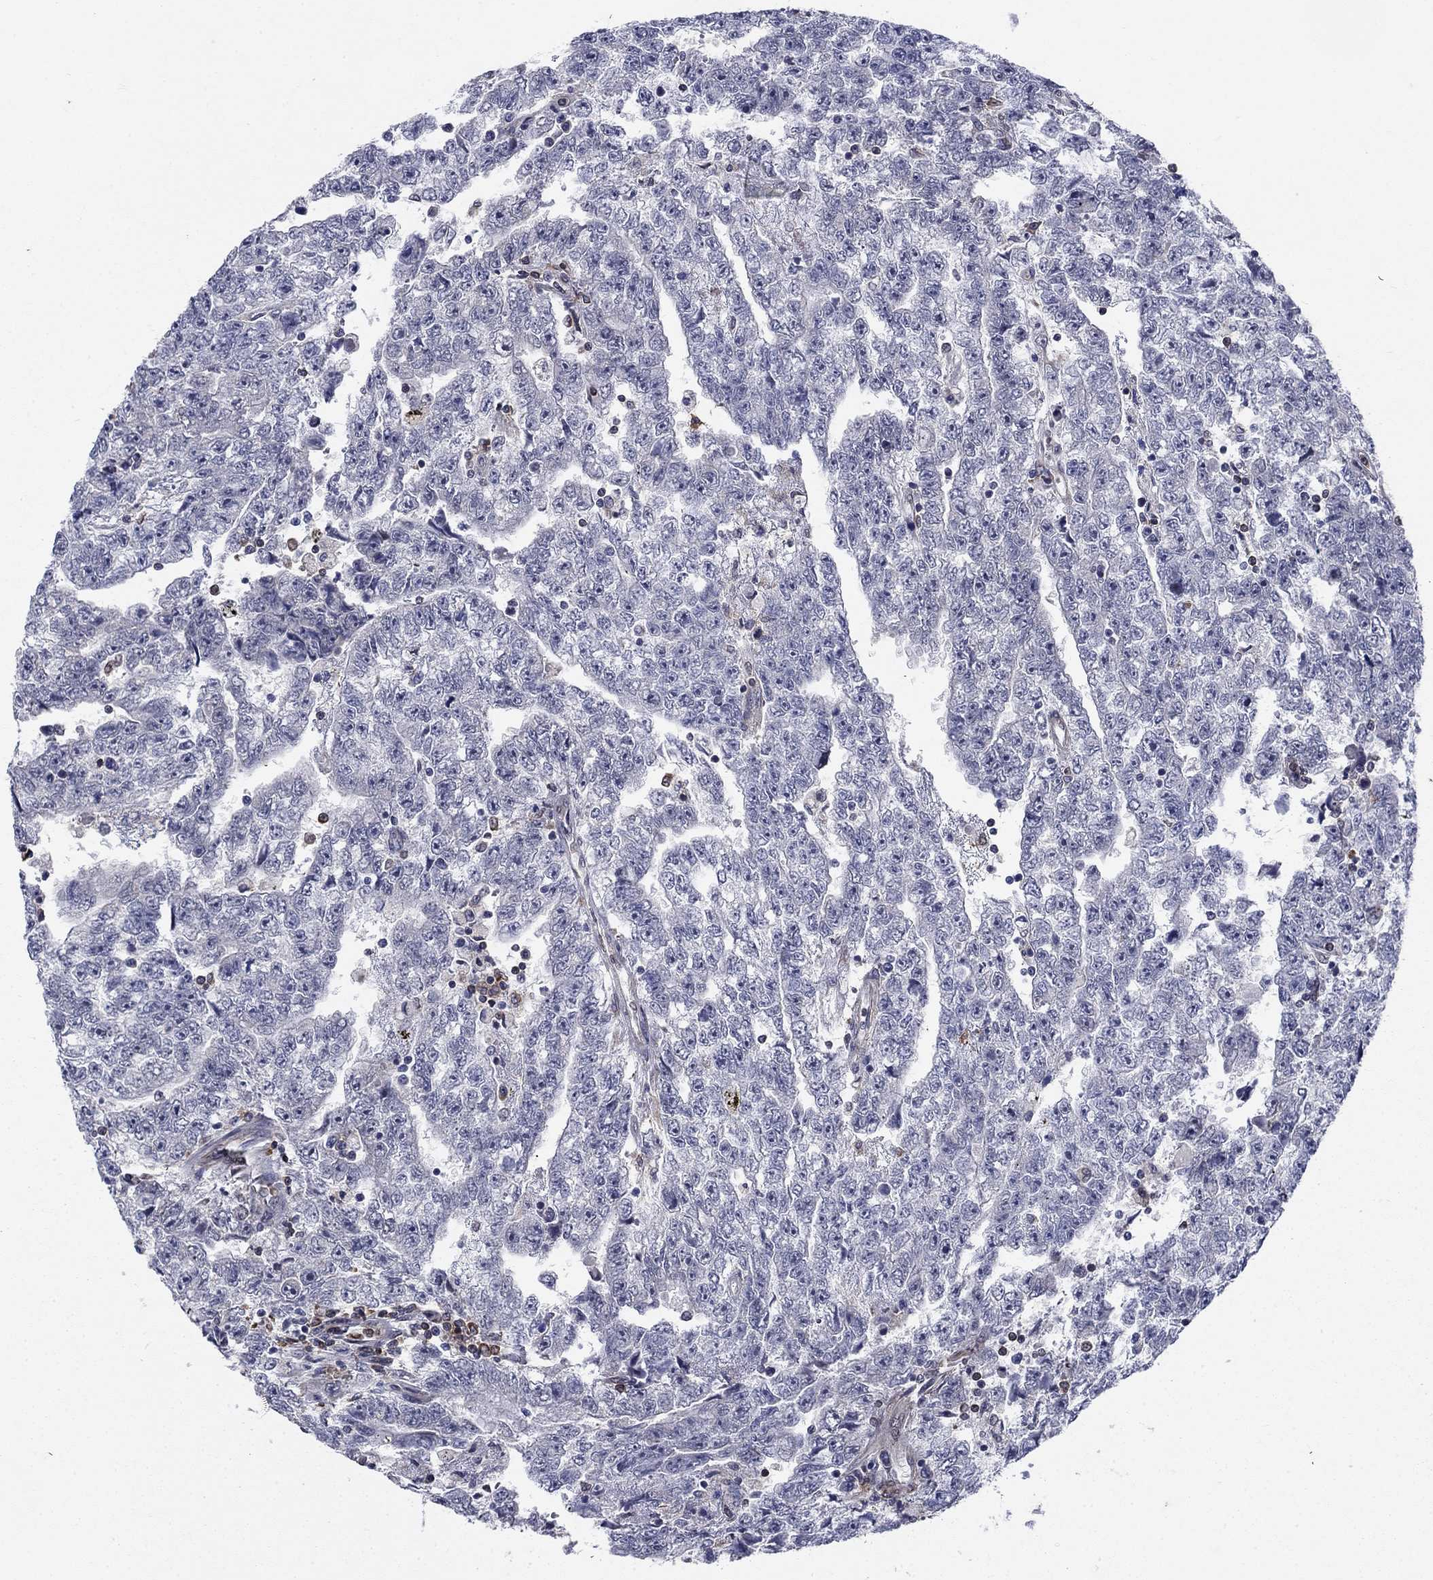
{"staining": {"intensity": "negative", "quantity": "none", "location": "none"}, "tissue": "testis cancer", "cell_type": "Tumor cells", "image_type": "cancer", "snomed": [{"axis": "morphology", "description": "Carcinoma, Embryonal, NOS"}, {"axis": "topography", "description": "Testis"}], "caption": "The image shows no staining of tumor cells in testis embryonal carcinoma.", "gene": "DHRS7", "patient": {"sex": "male", "age": 25}}